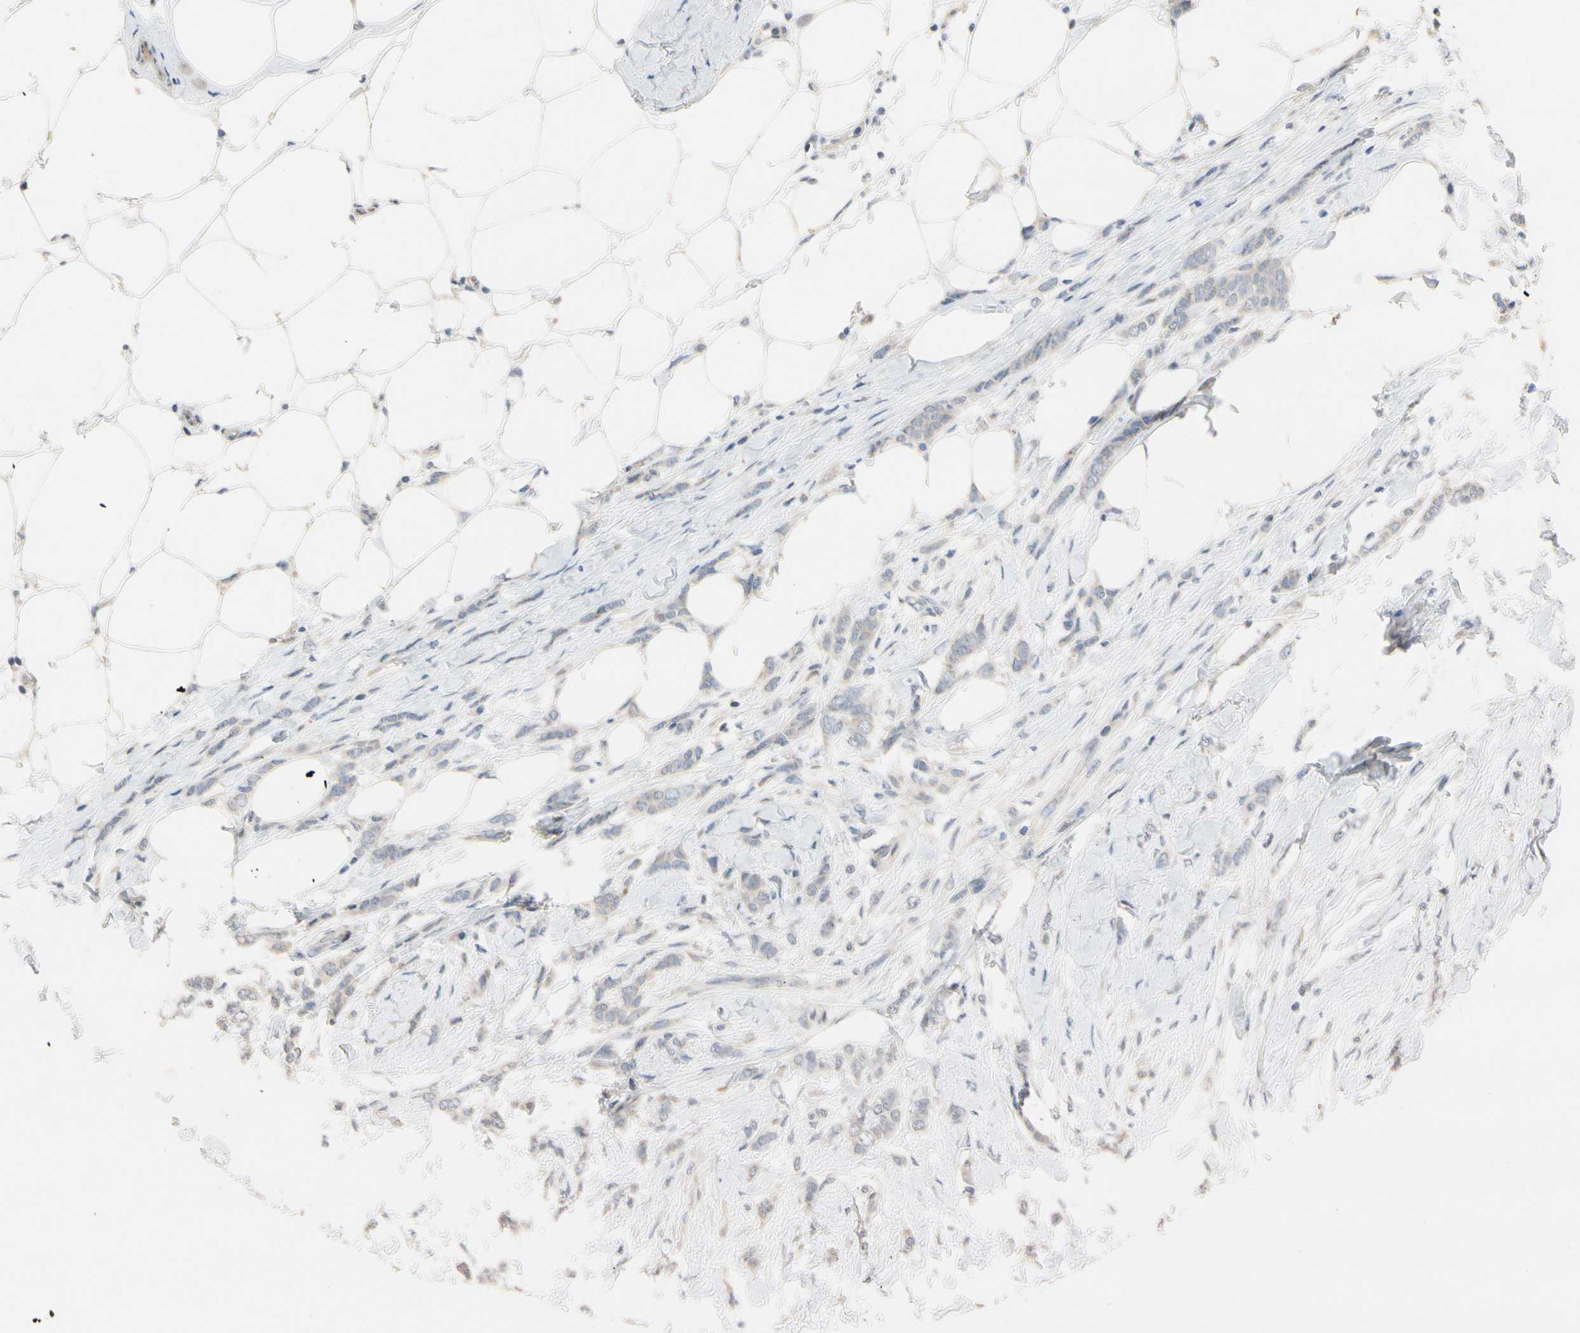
{"staining": {"intensity": "weak", "quantity": "25%-75%", "location": "cytoplasmic/membranous"}, "tissue": "breast cancer", "cell_type": "Tumor cells", "image_type": "cancer", "snomed": [{"axis": "morphology", "description": "Lobular carcinoma, in situ"}, {"axis": "morphology", "description": "Lobular carcinoma"}, {"axis": "topography", "description": "Breast"}], "caption": "A brown stain shows weak cytoplasmic/membranous positivity of a protein in breast cancer (lobular carcinoma in situ) tumor cells. The staining was performed using DAB (3,3'-diaminobenzidine), with brown indicating positive protein expression. Nuclei are stained blue with hematoxylin.", "gene": "PIP5K1B", "patient": {"sex": "female", "age": 41}}